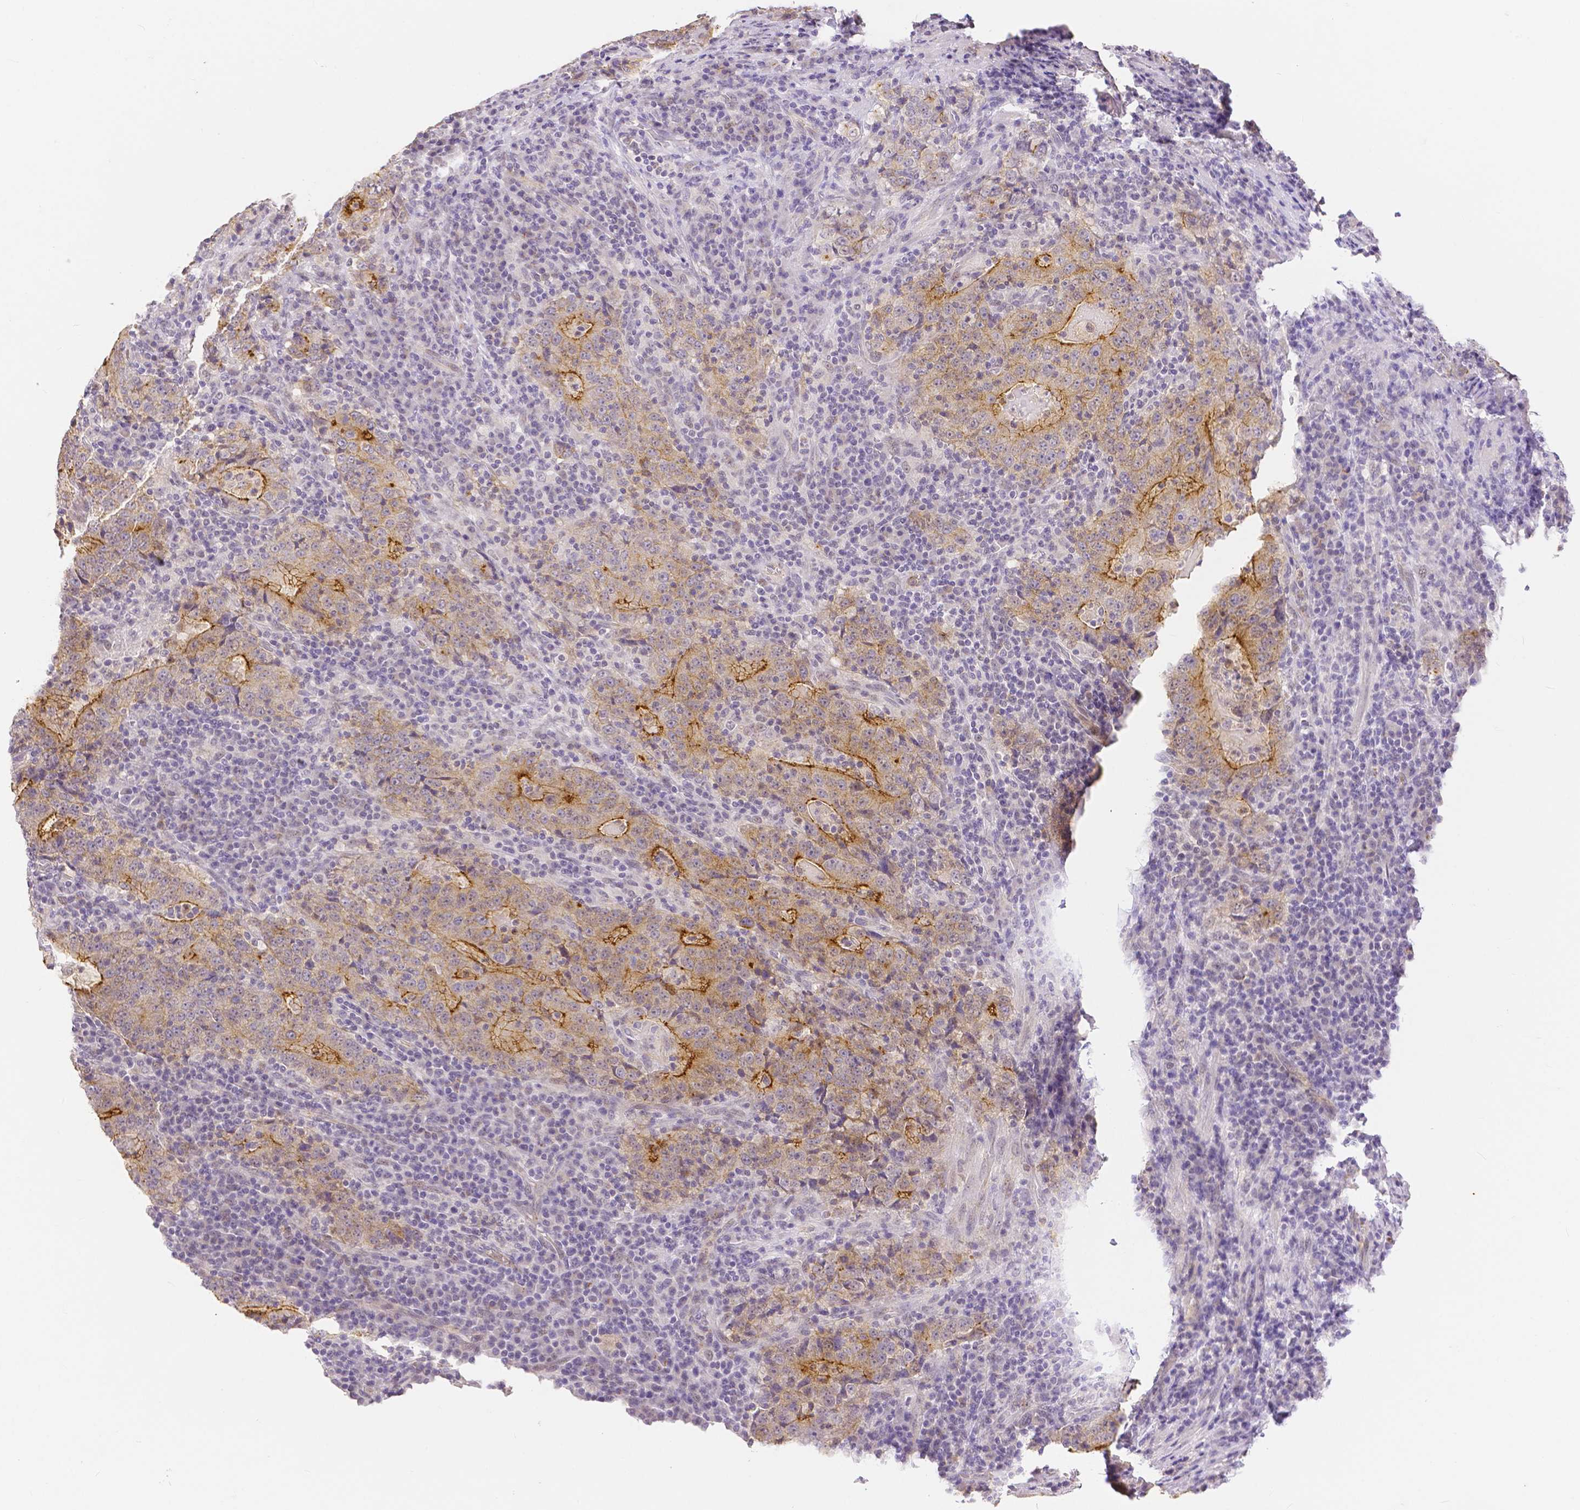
{"staining": {"intensity": "moderate", "quantity": "25%-75%", "location": "cytoplasmic/membranous"}, "tissue": "stomach cancer", "cell_type": "Tumor cells", "image_type": "cancer", "snomed": [{"axis": "morphology", "description": "Normal tissue, NOS"}, {"axis": "morphology", "description": "Adenocarcinoma, NOS"}, {"axis": "topography", "description": "Stomach, upper"}, {"axis": "topography", "description": "Stomach"}], "caption": "Protein staining of stomach cancer (adenocarcinoma) tissue shows moderate cytoplasmic/membranous staining in approximately 25%-75% of tumor cells.", "gene": "OCLN", "patient": {"sex": "male", "age": 59}}